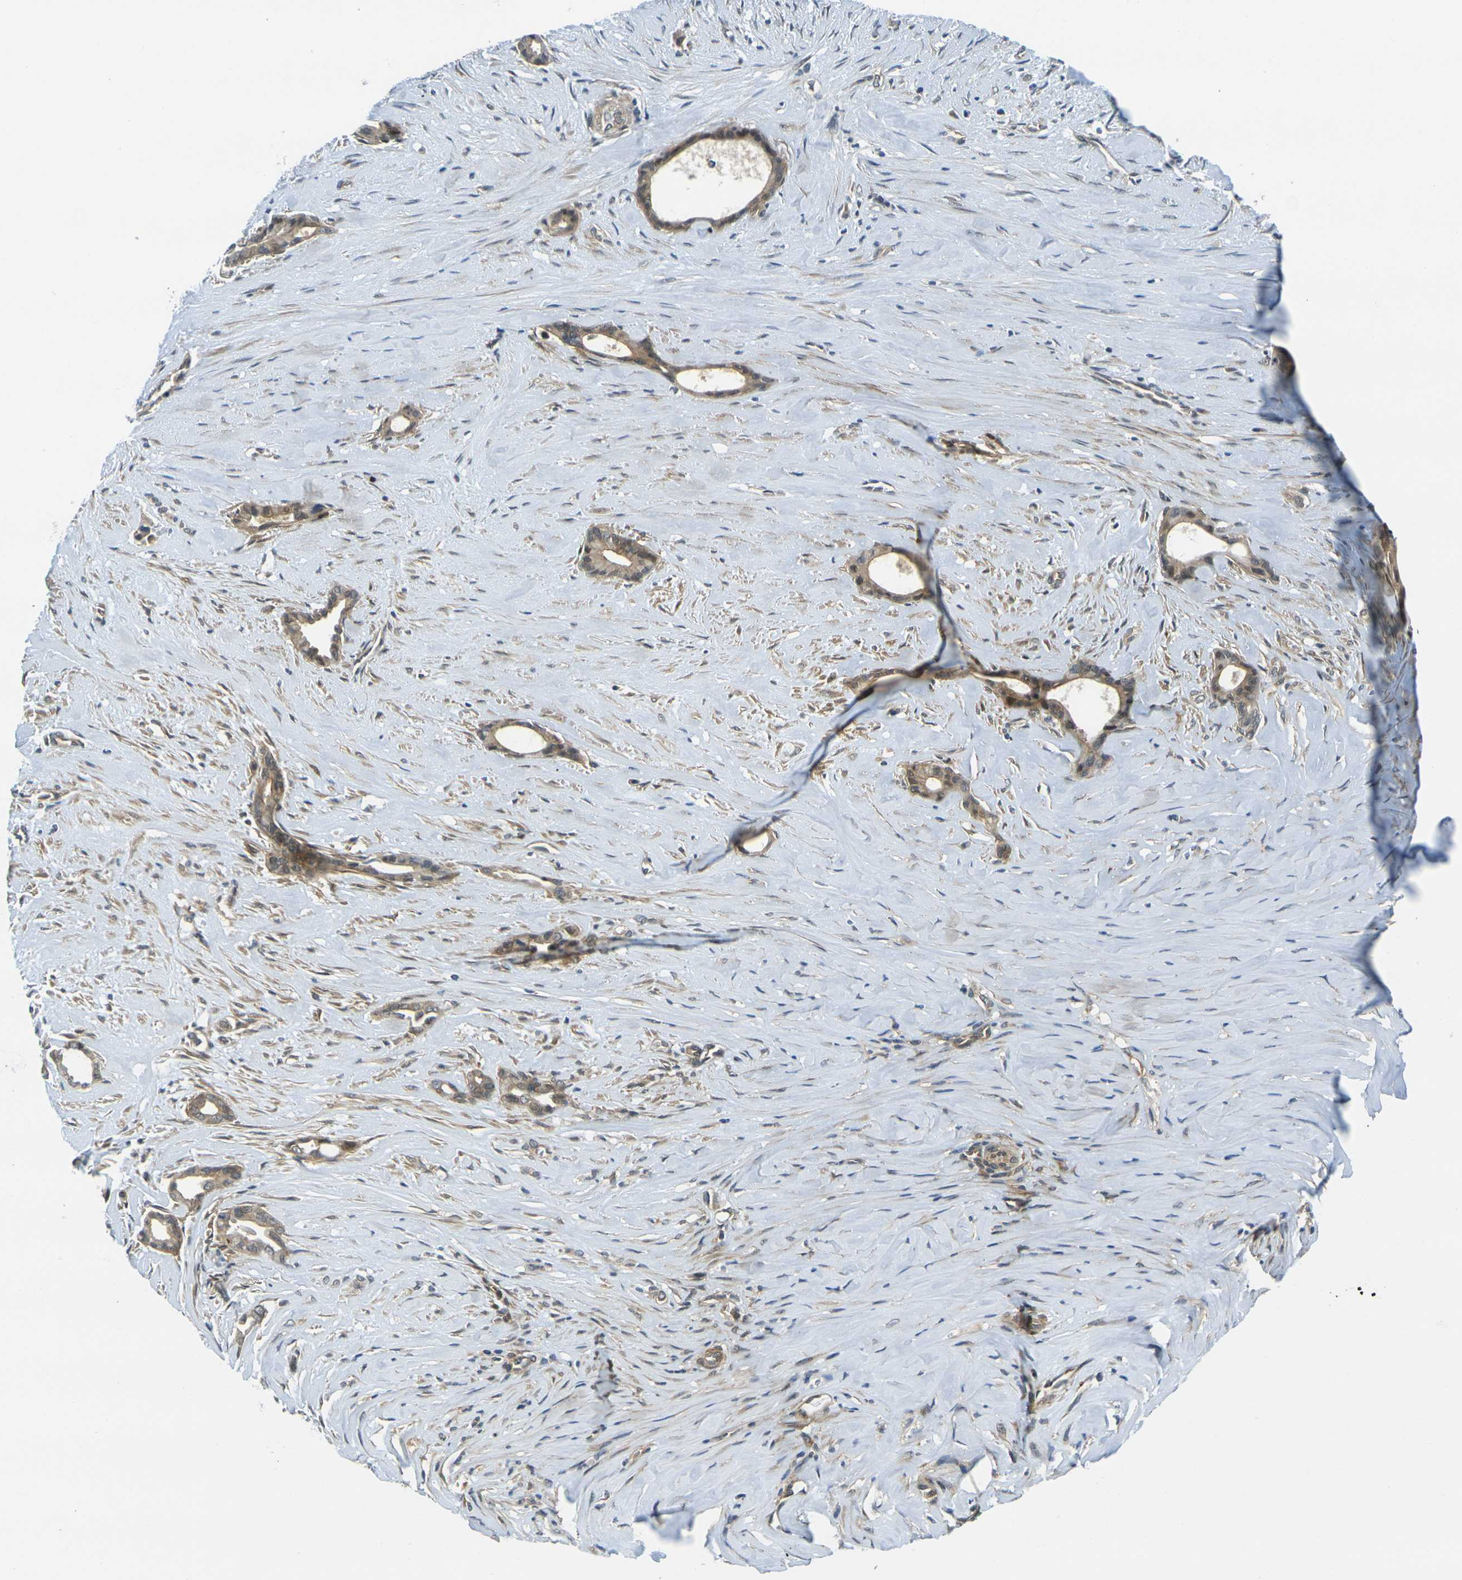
{"staining": {"intensity": "moderate", "quantity": ">75%", "location": "cytoplasmic/membranous,nuclear"}, "tissue": "liver cancer", "cell_type": "Tumor cells", "image_type": "cancer", "snomed": [{"axis": "morphology", "description": "Cholangiocarcinoma"}, {"axis": "topography", "description": "Liver"}], "caption": "Brown immunohistochemical staining in liver cholangiocarcinoma demonstrates moderate cytoplasmic/membranous and nuclear positivity in about >75% of tumor cells.", "gene": "KCTD10", "patient": {"sex": "female", "age": 55}}